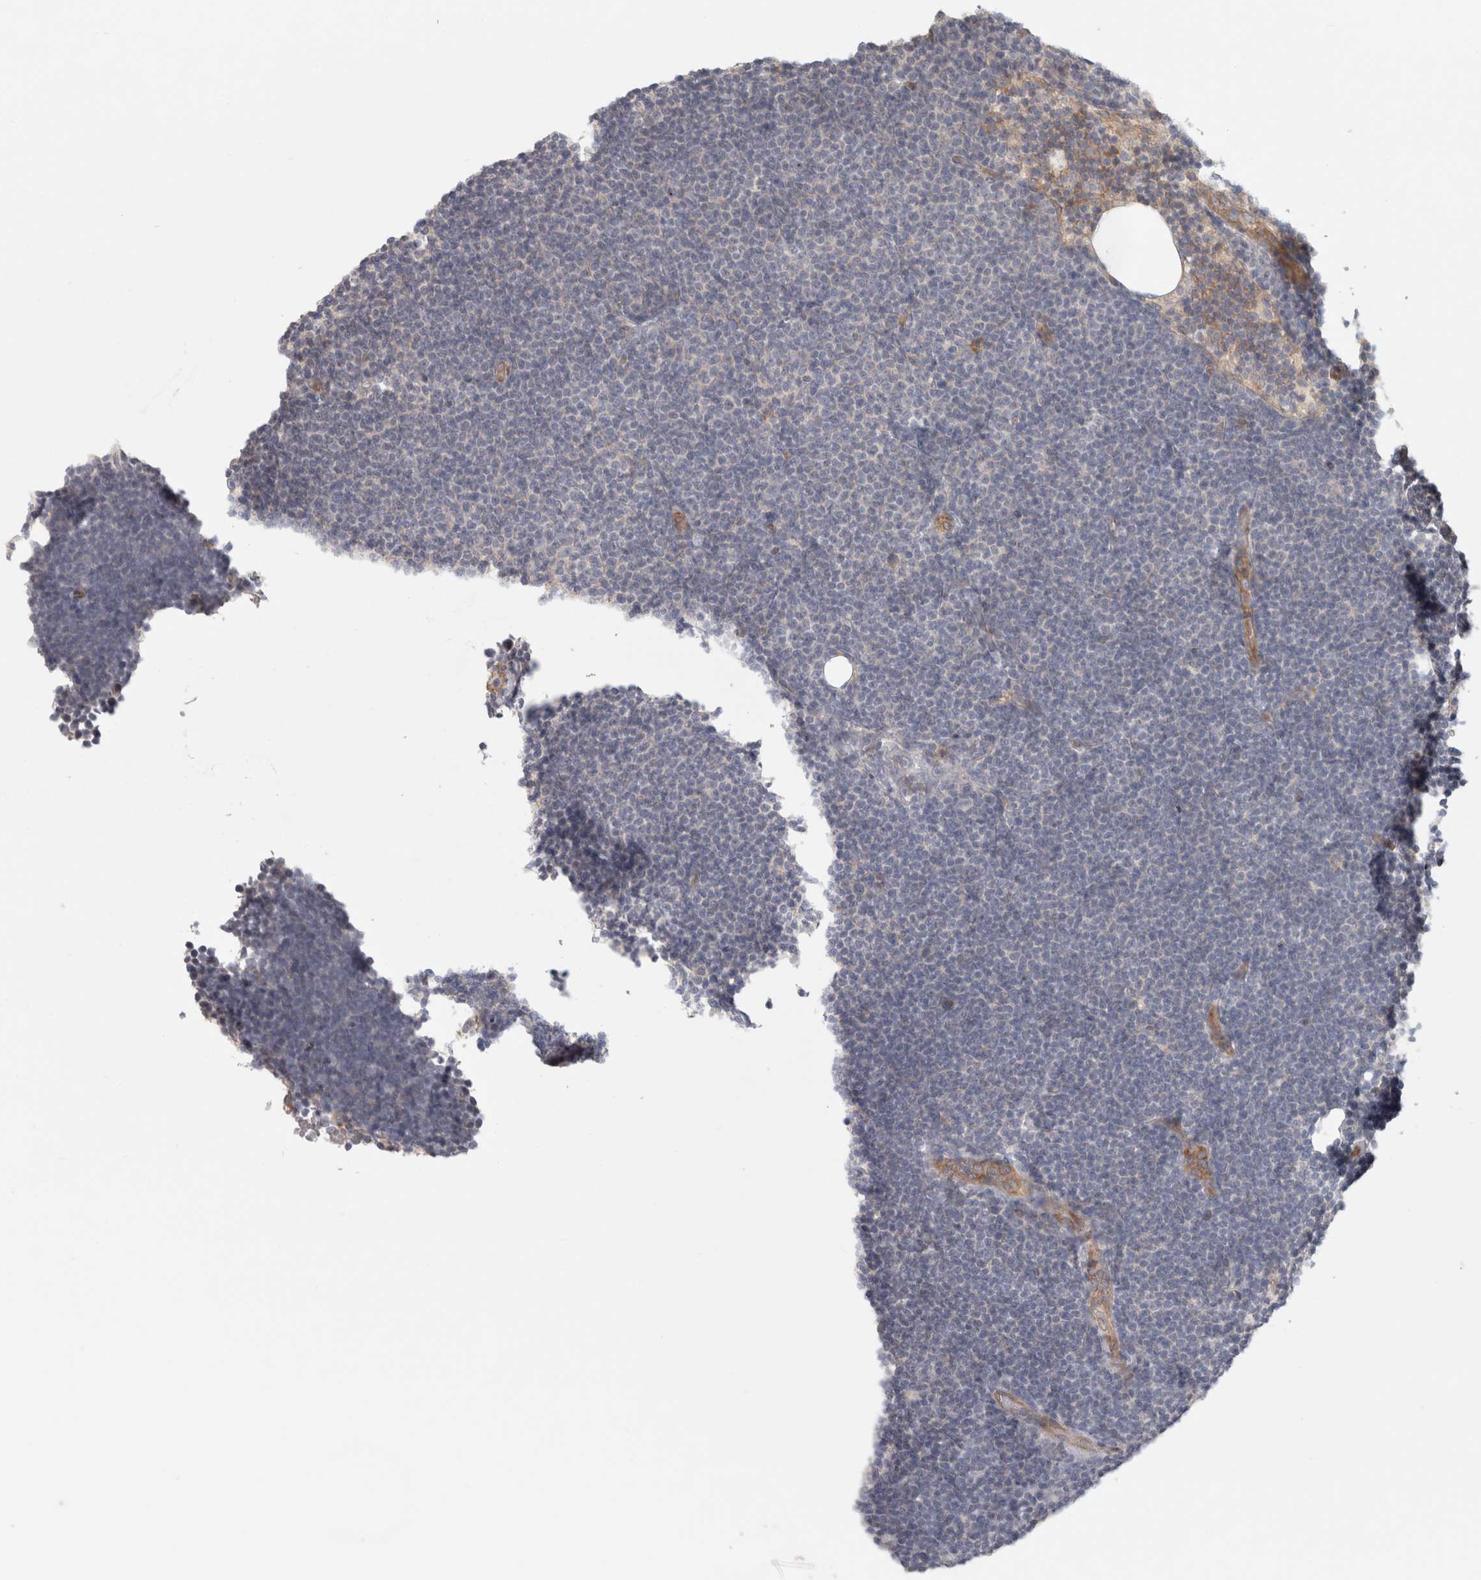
{"staining": {"intensity": "negative", "quantity": "none", "location": "none"}, "tissue": "lymphoma", "cell_type": "Tumor cells", "image_type": "cancer", "snomed": [{"axis": "morphology", "description": "Malignant lymphoma, non-Hodgkin's type, Low grade"}, {"axis": "topography", "description": "Lymph node"}], "caption": "Lymphoma was stained to show a protein in brown. There is no significant positivity in tumor cells.", "gene": "RASAL2", "patient": {"sex": "female", "age": 53}}